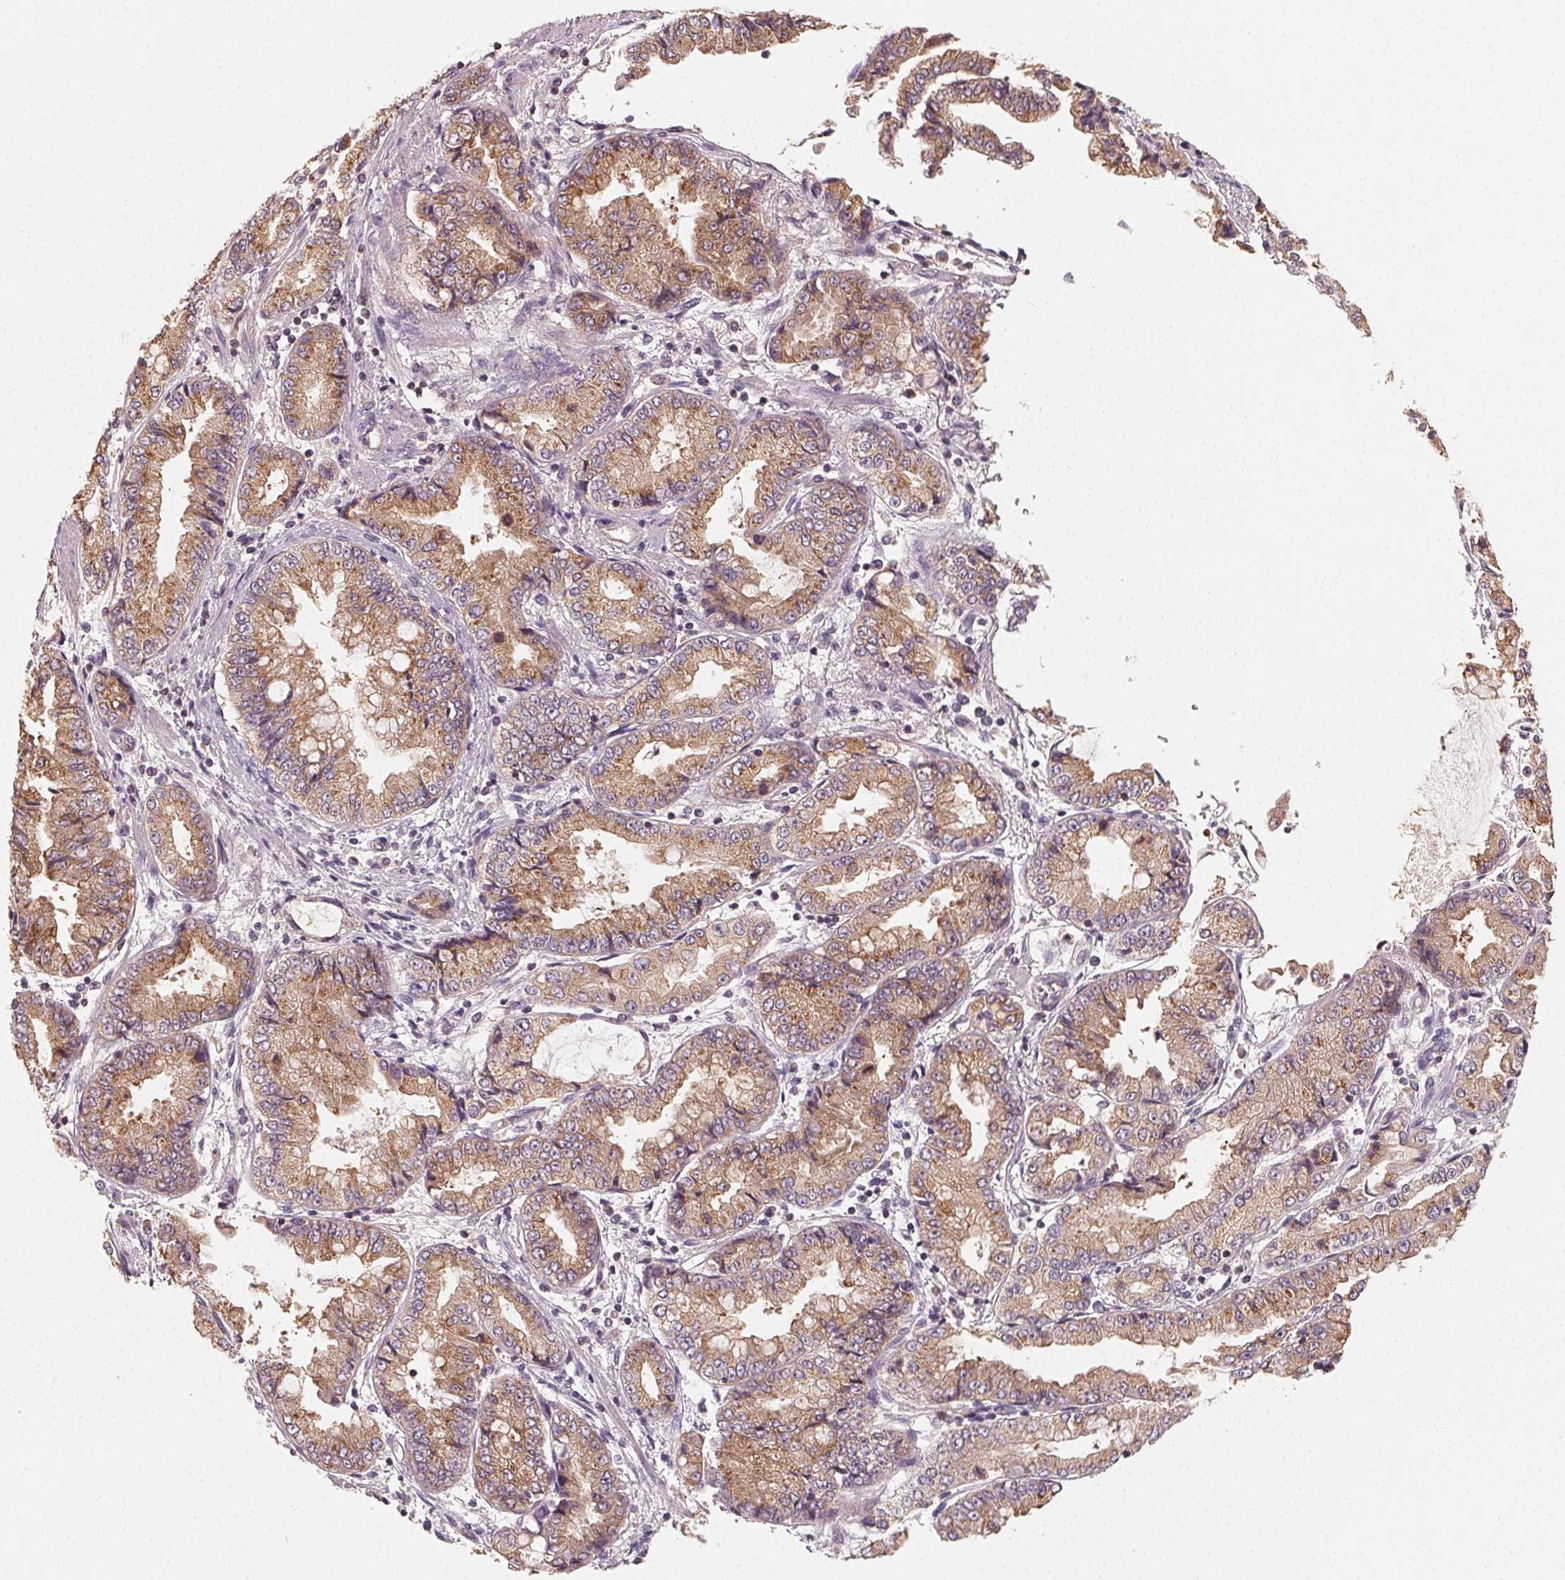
{"staining": {"intensity": "moderate", "quantity": ">75%", "location": "cytoplasmic/membranous"}, "tissue": "stomach cancer", "cell_type": "Tumor cells", "image_type": "cancer", "snomed": [{"axis": "morphology", "description": "Adenocarcinoma, NOS"}, {"axis": "topography", "description": "Stomach, upper"}], "caption": "Stomach cancer was stained to show a protein in brown. There is medium levels of moderate cytoplasmic/membranous expression in approximately >75% of tumor cells.", "gene": "AP1S1", "patient": {"sex": "female", "age": 74}}